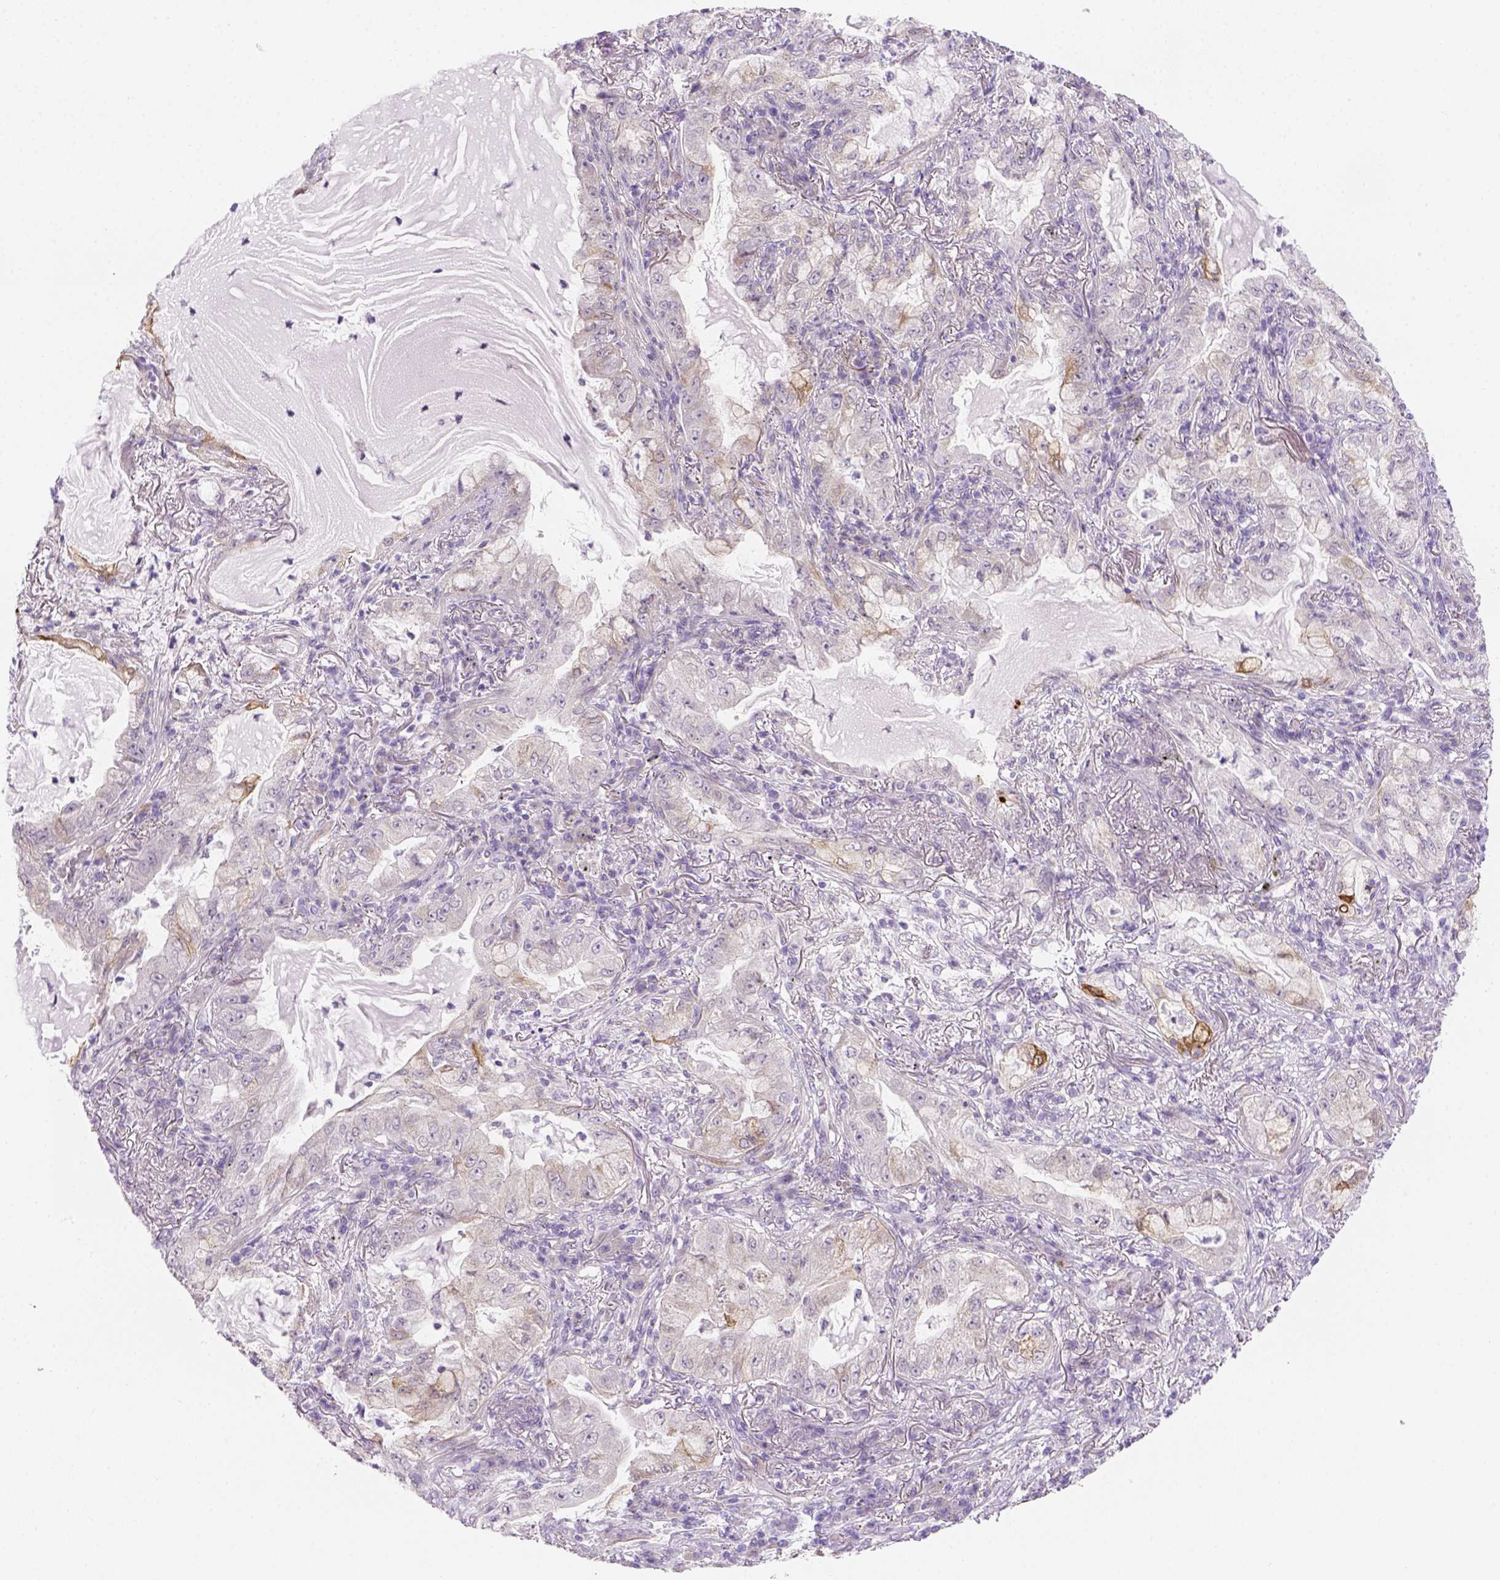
{"staining": {"intensity": "negative", "quantity": "none", "location": "none"}, "tissue": "lung cancer", "cell_type": "Tumor cells", "image_type": "cancer", "snomed": [{"axis": "morphology", "description": "Adenocarcinoma, NOS"}, {"axis": "topography", "description": "Lung"}], "caption": "The immunohistochemistry image has no significant expression in tumor cells of adenocarcinoma (lung) tissue. The staining is performed using DAB (3,3'-diaminobenzidine) brown chromogen with nuclei counter-stained in using hematoxylin.", "gene": "CACNB1", "patient": {"sex": "female", "age": 73}}